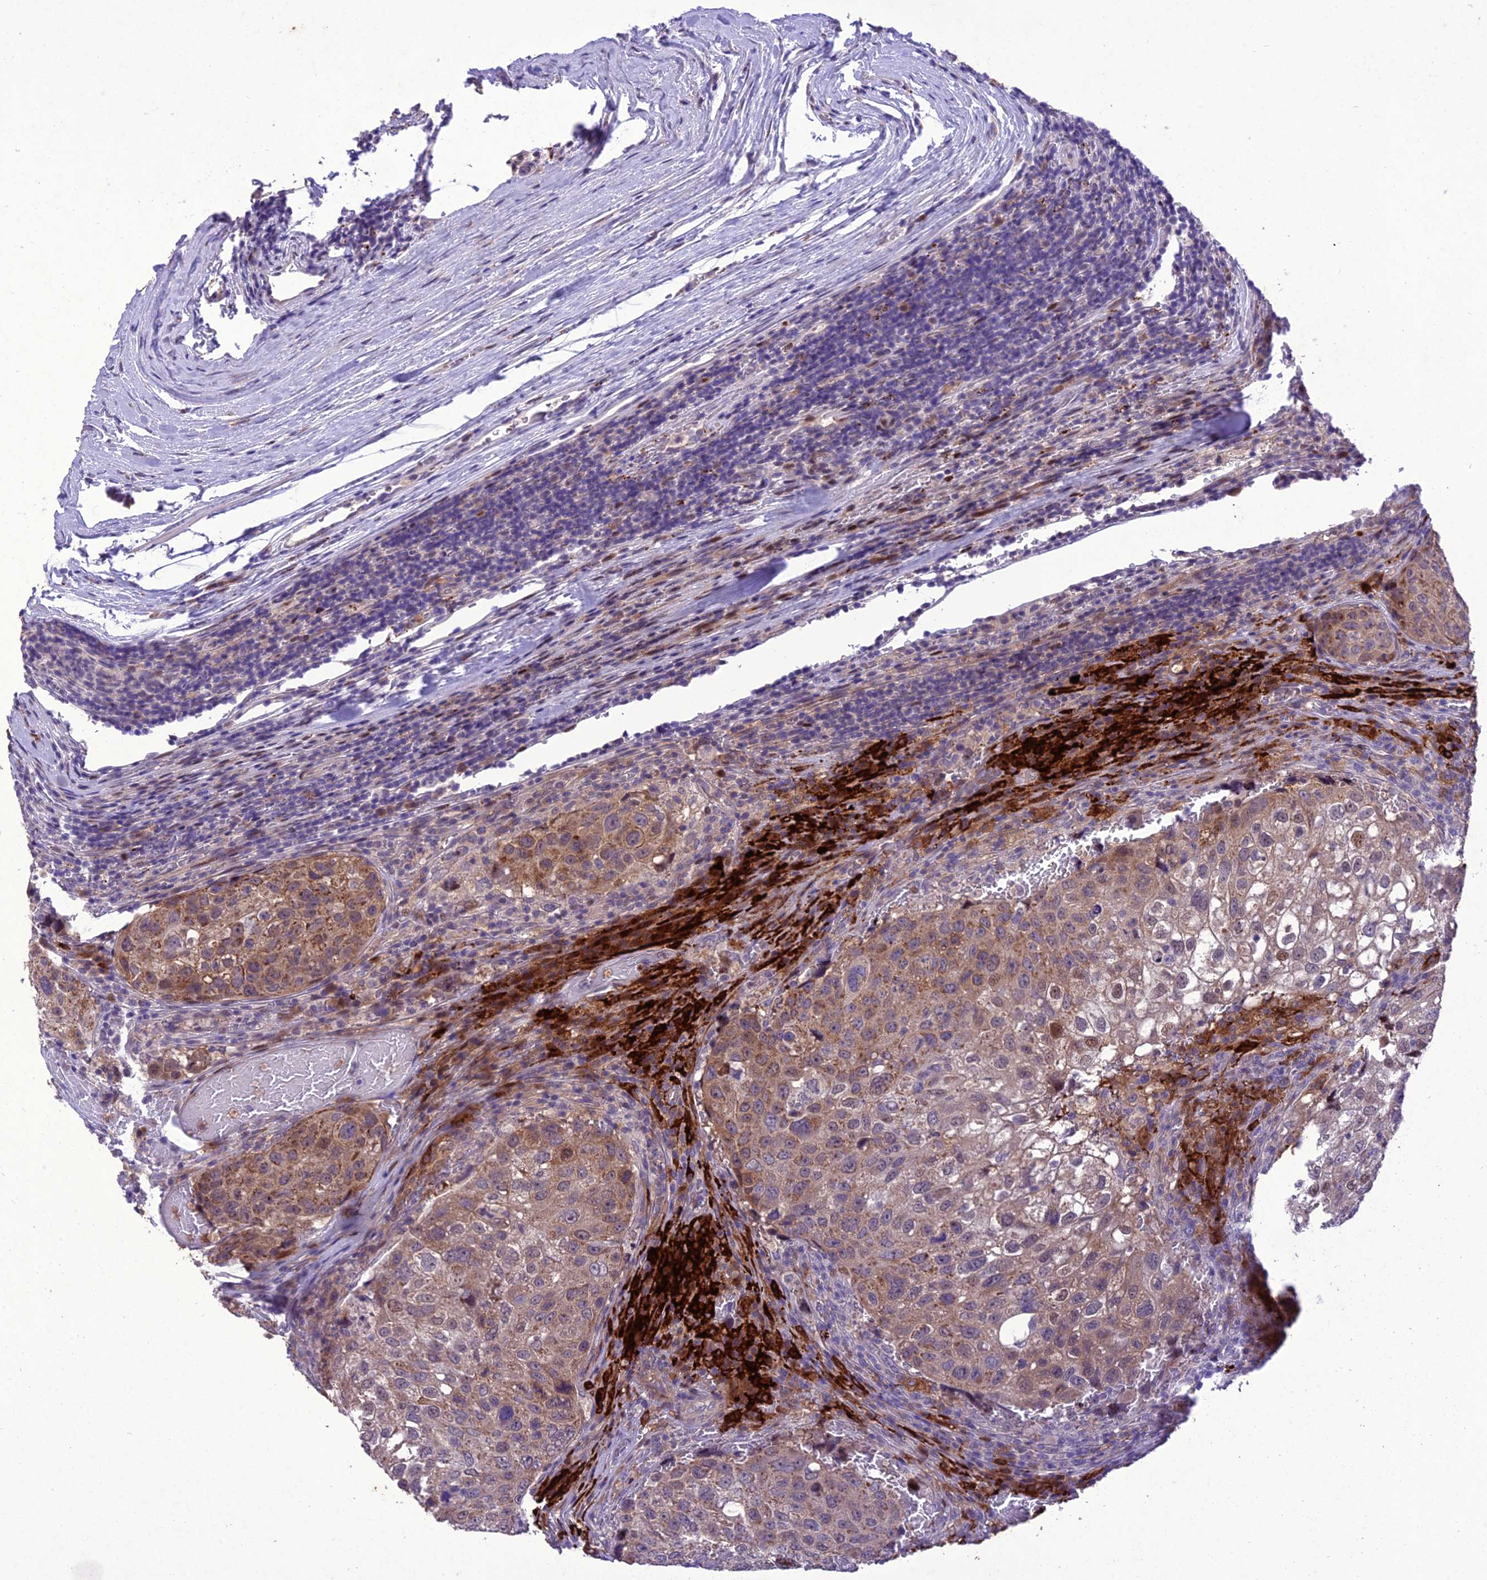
{"staining": {"intensity": "moderate", "quantity": ">75%", "location": "cytoplasmic/membranous"}, "tissue": "urothelial cancer", "cell_type": "Tumor cells", "image_type": "cancer", "snomed": [{"axis": "morphology", "description": "Urothelial carcinoma, High grade"}, {"axis": "topography", "description": "Lymph node"}, {"axis": "topography", "description": "Urinary bladder"}], "caption": "Tumor cells exhibit medium levels of moderate cytoplasmic/membranous positivity in approximately >75% of cells in urothelial carcinoma (high-grade). The protein is shown in brown color, while the nuclei are stained blue.", "gene": "ANKRD52", "patient": {"sex": "male", "age": 51}}